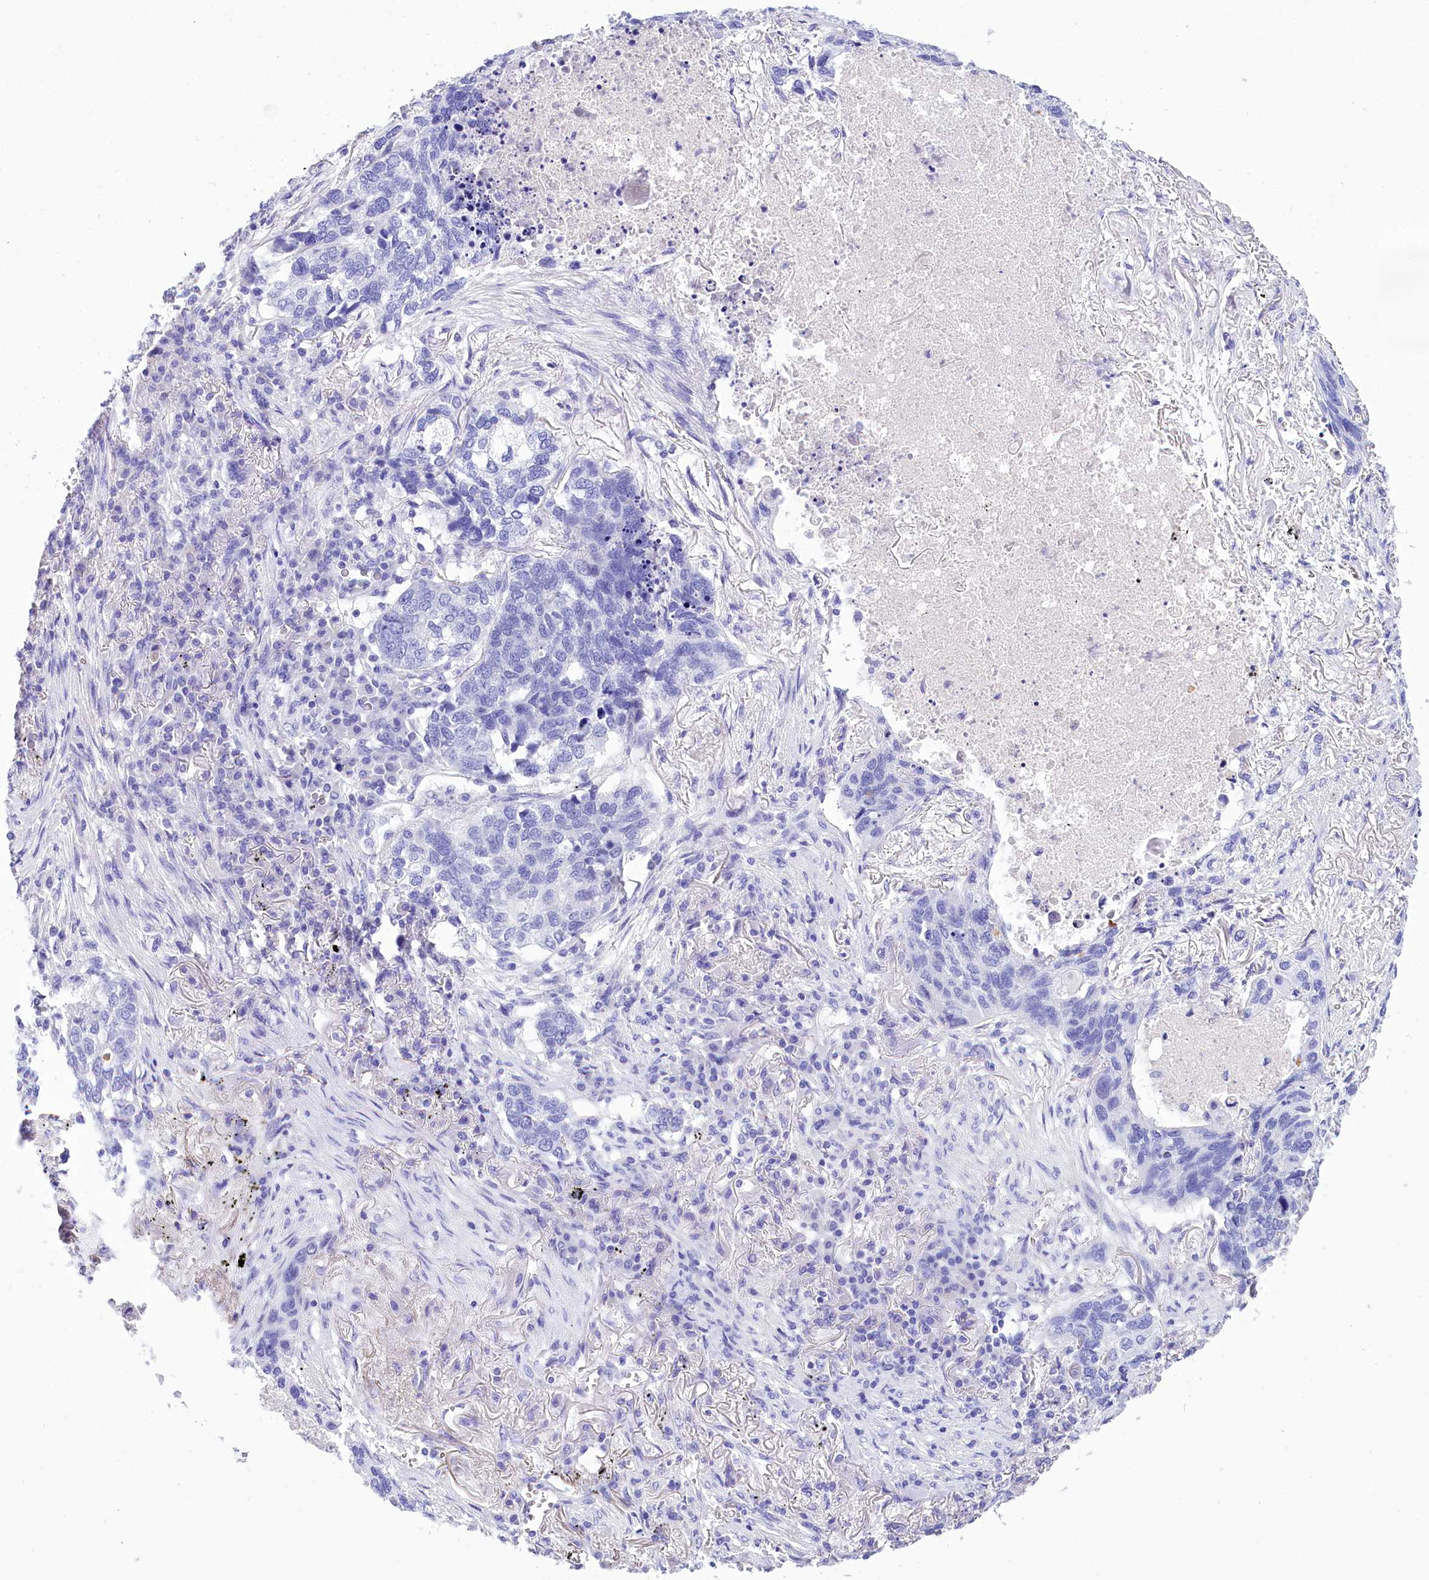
{"staining": {"intensity": "negative", "quantity": "none", "location": "none"}, "tissue": "lung cancer", "cell_type": "Tumor cells", "image_type": "cancer", "snomed": [{"axis": "morphology", "description": "Squamous cell carcinoma, NOS"}, {"axis": "topography", "description": "Lung"}], "caption": "An IHC image of lung cancer is shown. There is no staining in tumor cells of lung cancer.", "gene": "TTC36", "patient": {"sex": "female", "age": 63}}